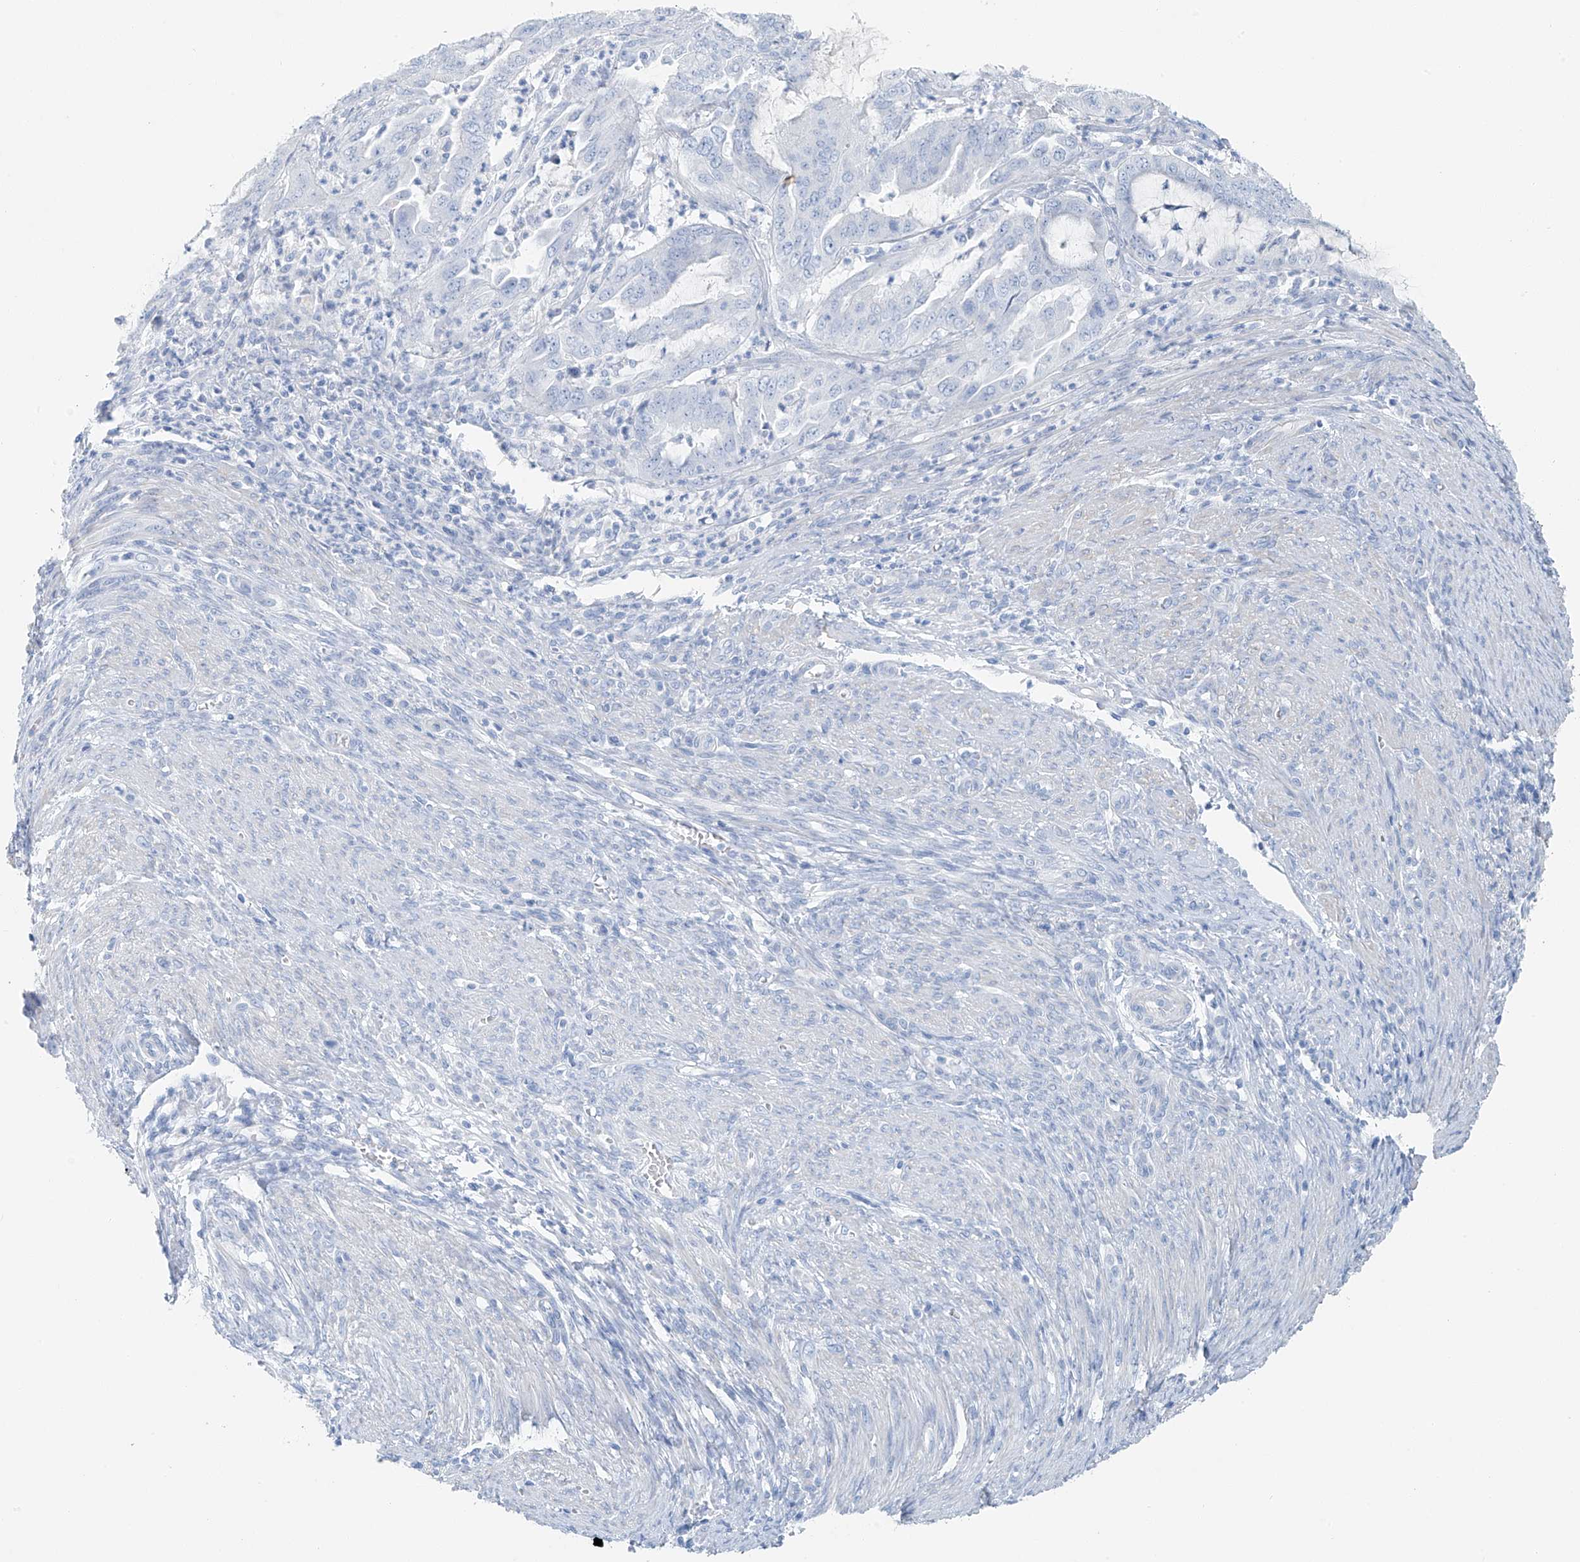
{"staining": {"intensity": "negative", "quantity": "none", "location": "none"}, "tissue": "endometrial cancer", "cell_type": "Tumor cells", "image_type": "cancer", "snomed": [{"axis": "morphology", "description": "Adenocarcinoma, NOS"}, {"axis": "topography", "description": "Endometrium"}], "caption": "High magnification brightfield microscopy of endometrial cancer (adenocarcinoma) stained with DAB (brown) and counterstained with hematoxylin (blue): tumor cells show no significant staining.", "gene": "C1orf87", "patient": {"sex": "female", "age": 51}}